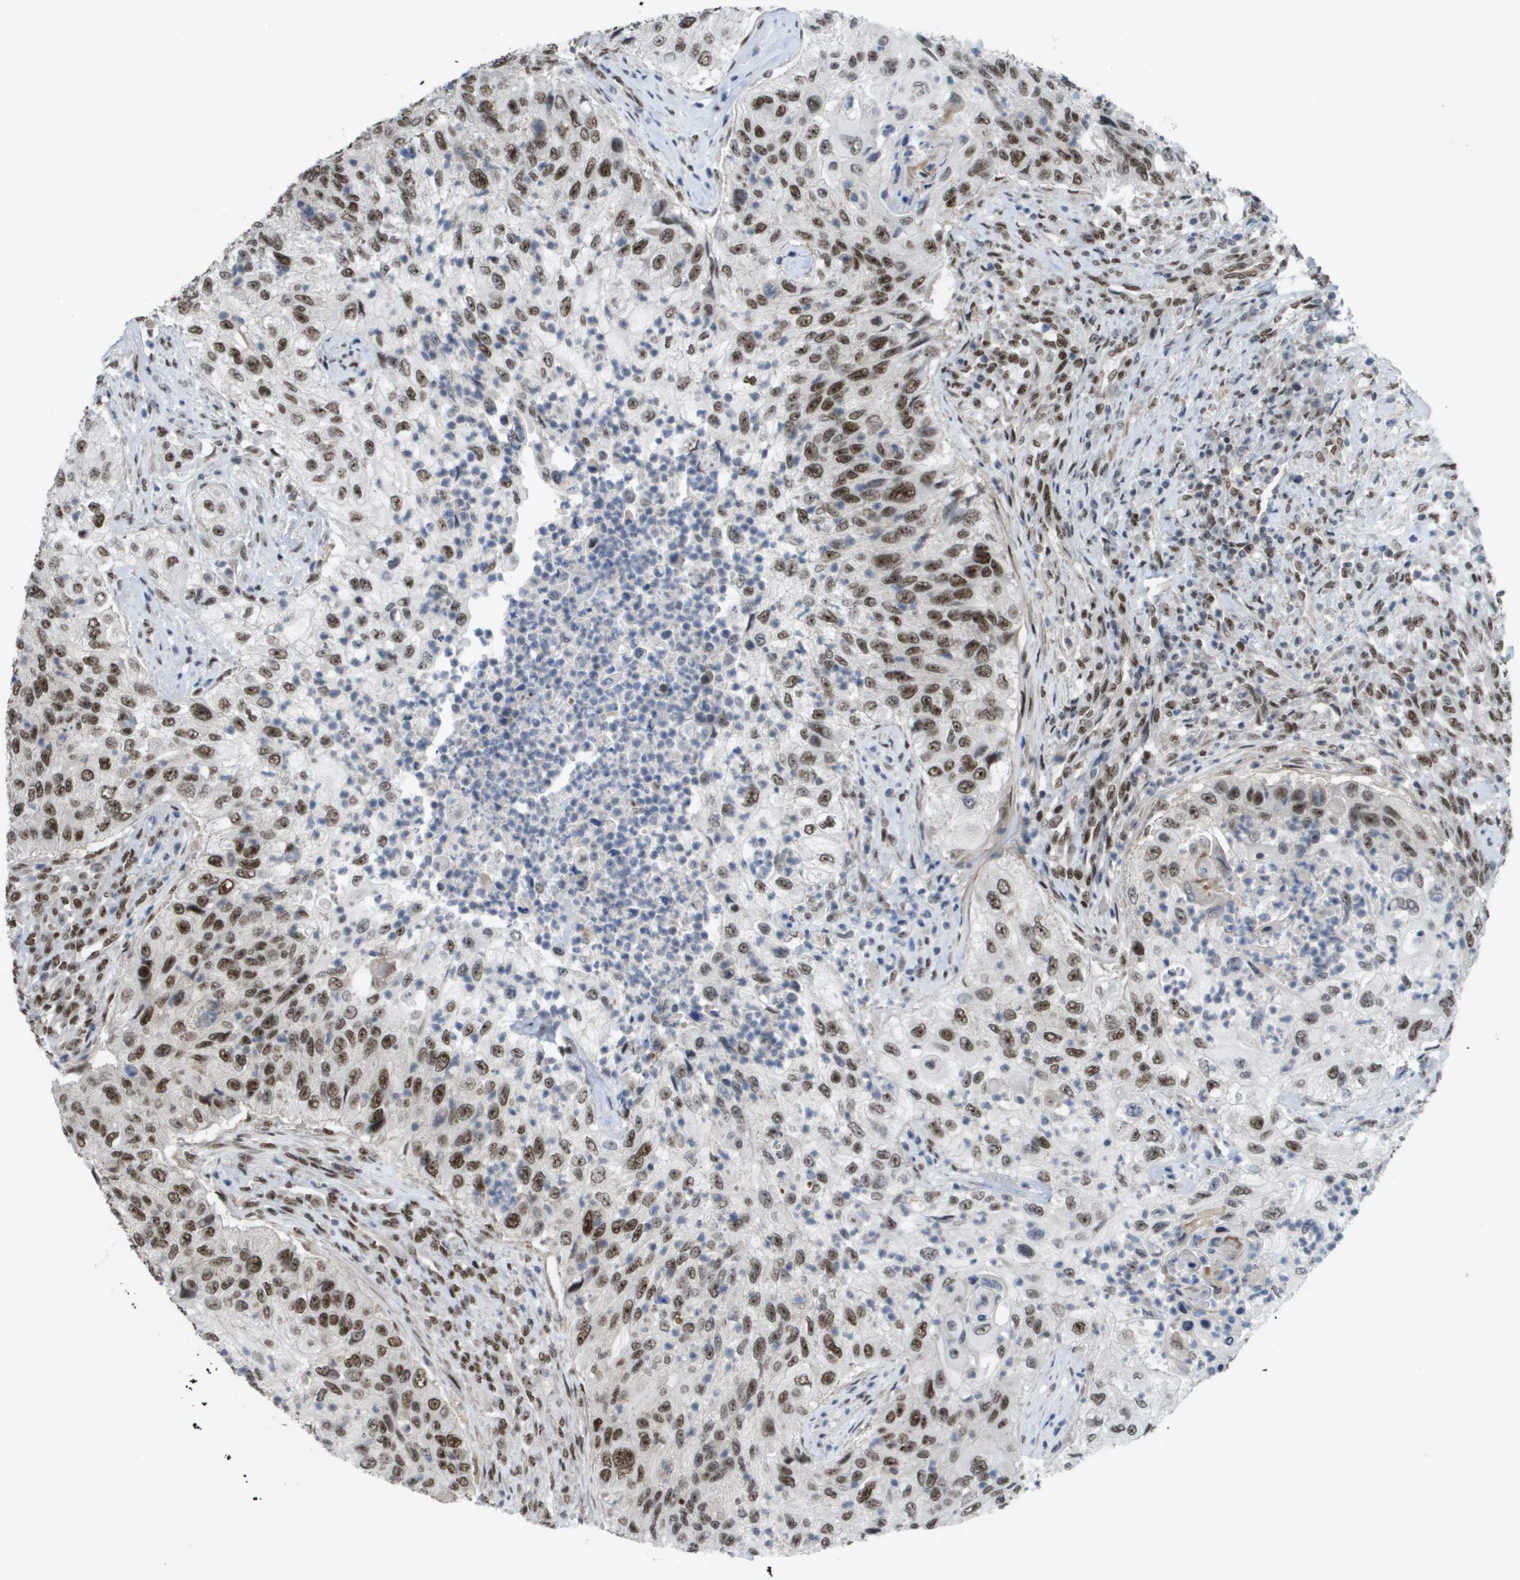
{"staining": {"intensity": "strong", "quantity": ">75%", "location": "nuclear"}, "tissue": "urothelial cancer", "cell_type": "Tumor cells", "image_type": "cancer", "snomed": [{"axis": "morphology", "description": "Urothelial carcinoma, High grade"}, {"axis": "topography", "description": "Urinary bladder"}], "caption": "Protein expression by immunohistochemistry (IHC) exhibits strong nuclear positivity in approximately >75% of tumor cells in urothelial cancer. (Brightfield microscopy of DAB IHC at high magnification).", "gene": "CDT1", "patient": {"sex": "female", "age": 60}}